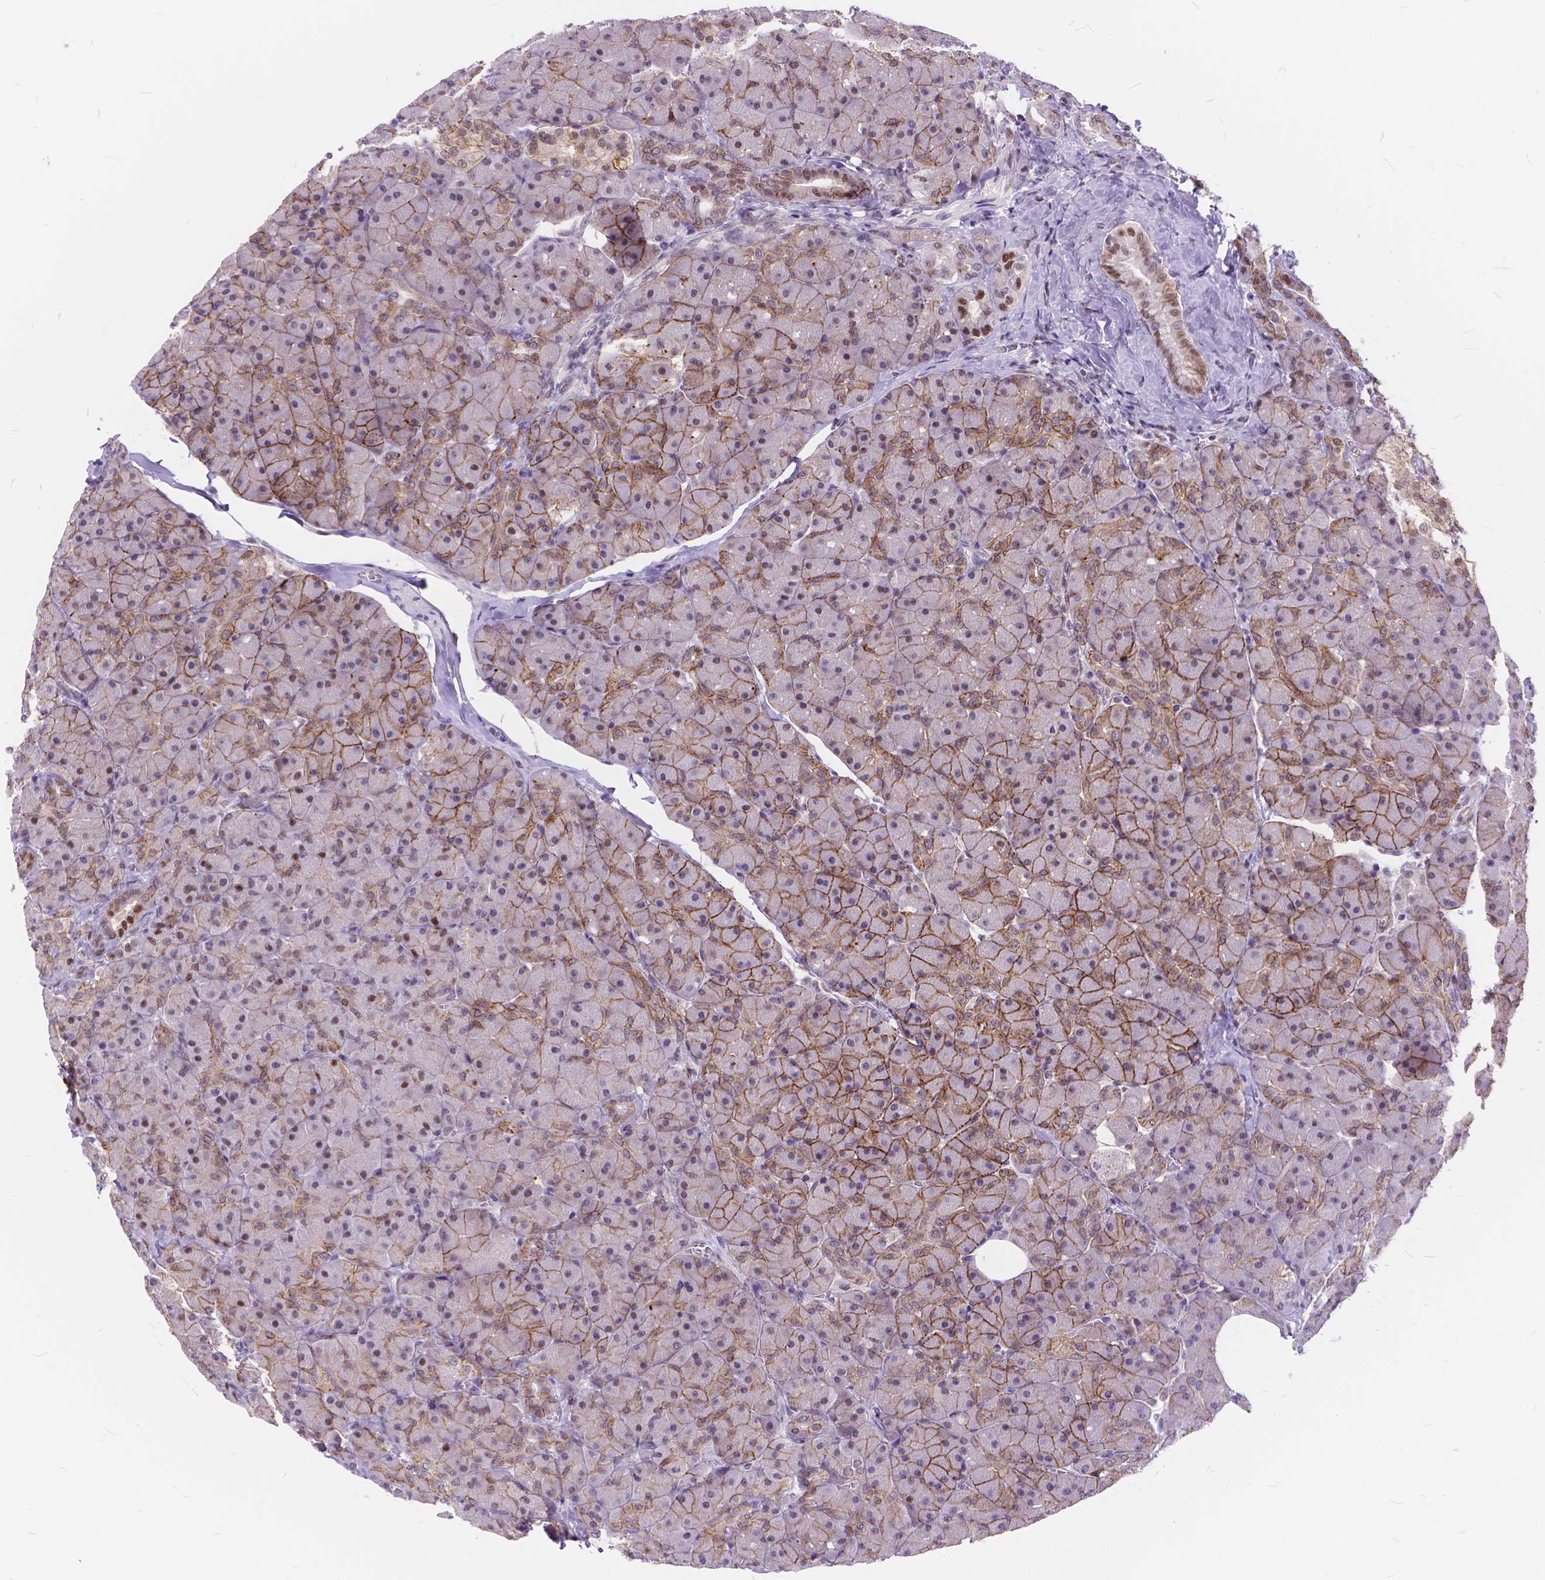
{"staining": {"intensity": "moderate", "quantity": ">75%", "location": "cytoplasmic/membranous"}, "tissue": "pancreas", "cell_type": "Exocrine glandular cells", "image_type": "normal", "snomed": [{"axis": "morphology", "description": "Normal tissue, NOS"}, {"axis": "topography", "description": "Pancreas"}], "caption": "Pancreas stained for a protein reveals moderate cytoplasmic/membranous positivity in exocrine glandular cells. (DAB (3,3'-diaminobenzidine) IHC, brown staining for protein, blue staining for nuclei).", "gene": "MAN2C1", "patient": {"sex": "male", "age": 55}}